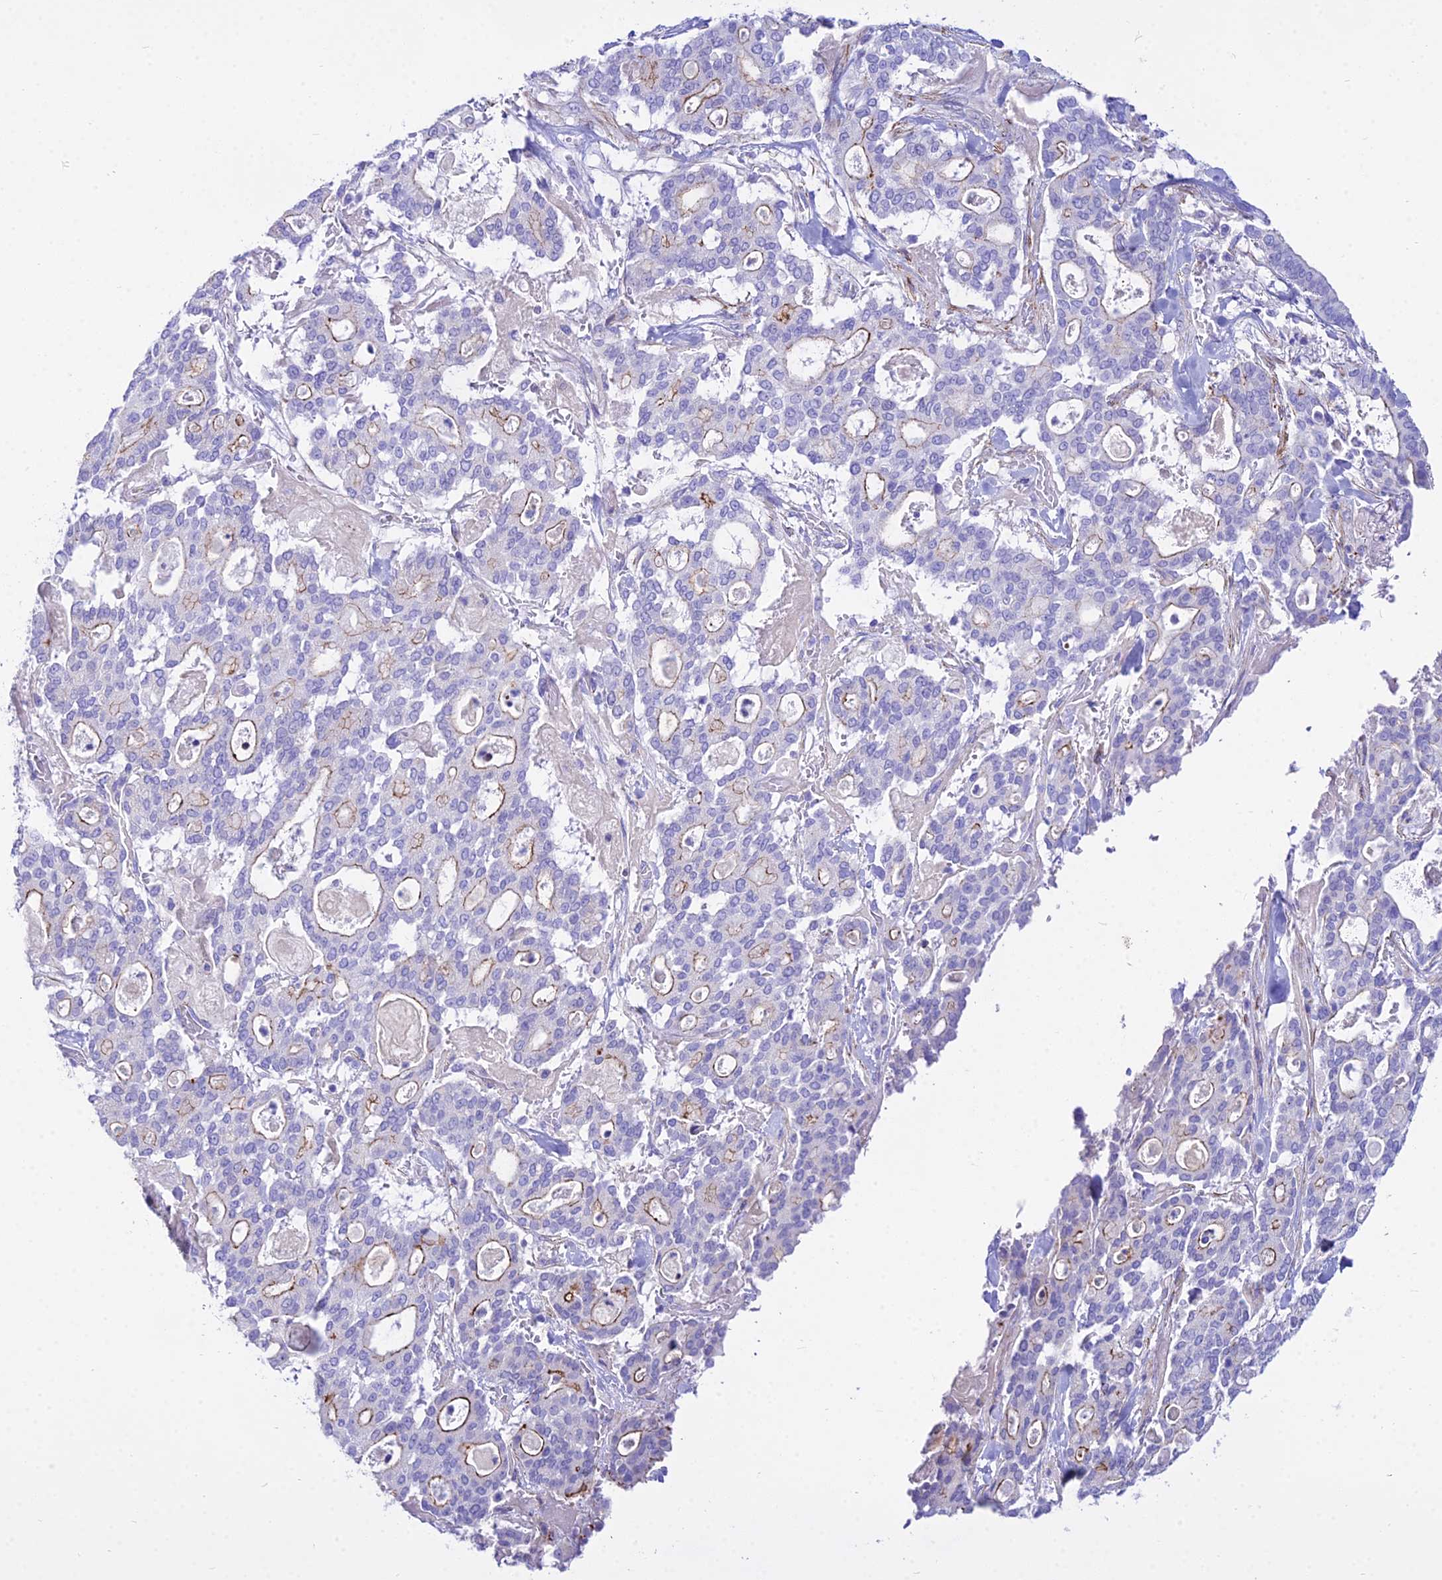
{"staining": {"intensity": "moderate", "quantity": "25%-75%", "location": "cytoplasmic/membranous"}, "tissue": "pancreatic cancer", "cell_type": "Tumor cells", "image_type": "cancer", "snomed": [{"axis": "morphology", "description": "Adenocarcinoma, NOS"}, {"axis": "topography", "description": "Pancreas"}], "caption": "Protein staining exhibits moderate cytoplasmic/membranous positivity in about 25%-75% of tumor cells in pancreatic adenocarcinoma.", "gene": "DLX1", "patient": {"sex": "male", "age": 63}}